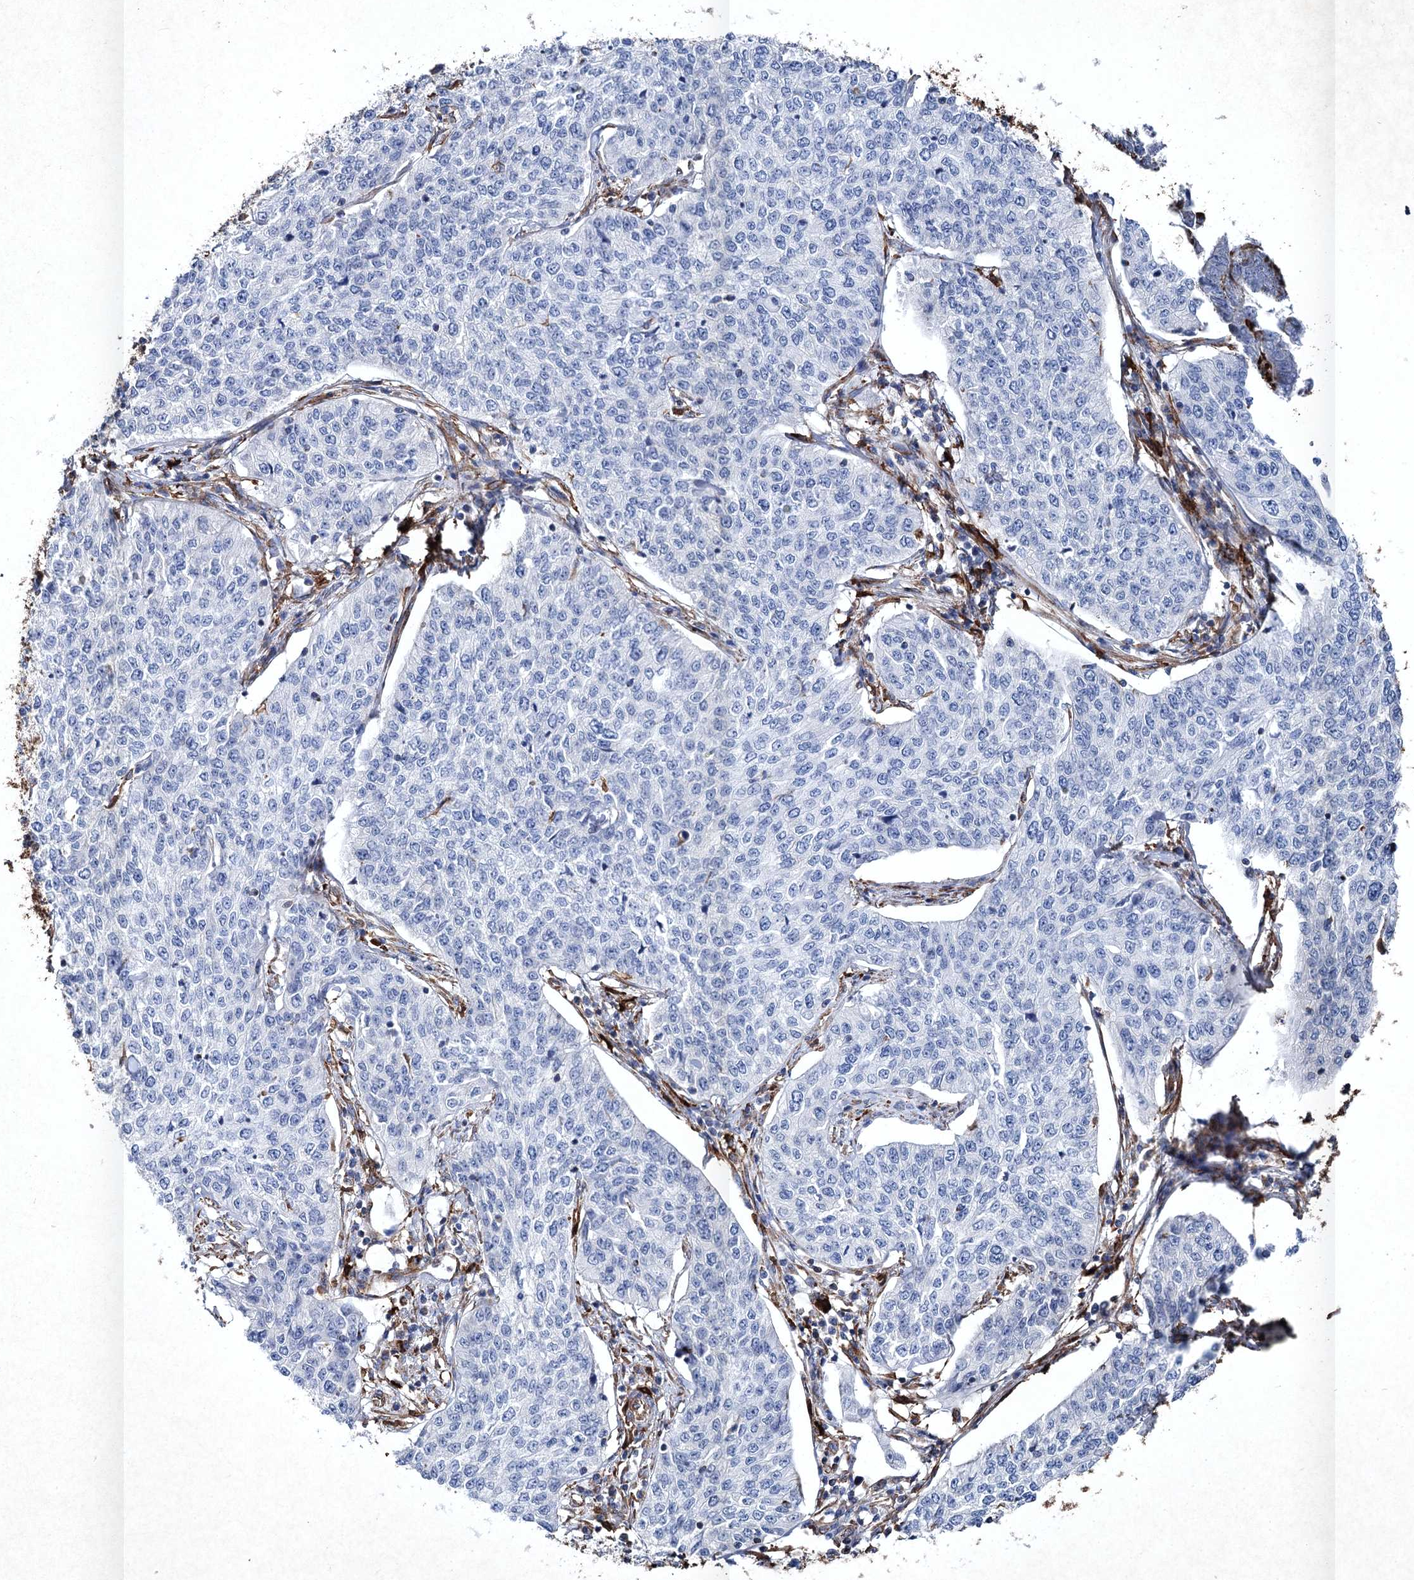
{"staining": {"intensity": "negative", "quantity": "none", "location": "none"}, "tissue": "cervical cancer", "cell_type": "Tumor cells", "image_type": "cancer", "snomed": [{"axis": "morphology", "description": "Squamous cell carcinoma, NOS"}, {"axis": "topography", "description": "Cervix"}], "caption": "There is no significant positivity in tumor cells of squamous cell carcinoma (cervical).", "gene": "CLEC4M", "patient": {"sex": "female", "age": 35}}